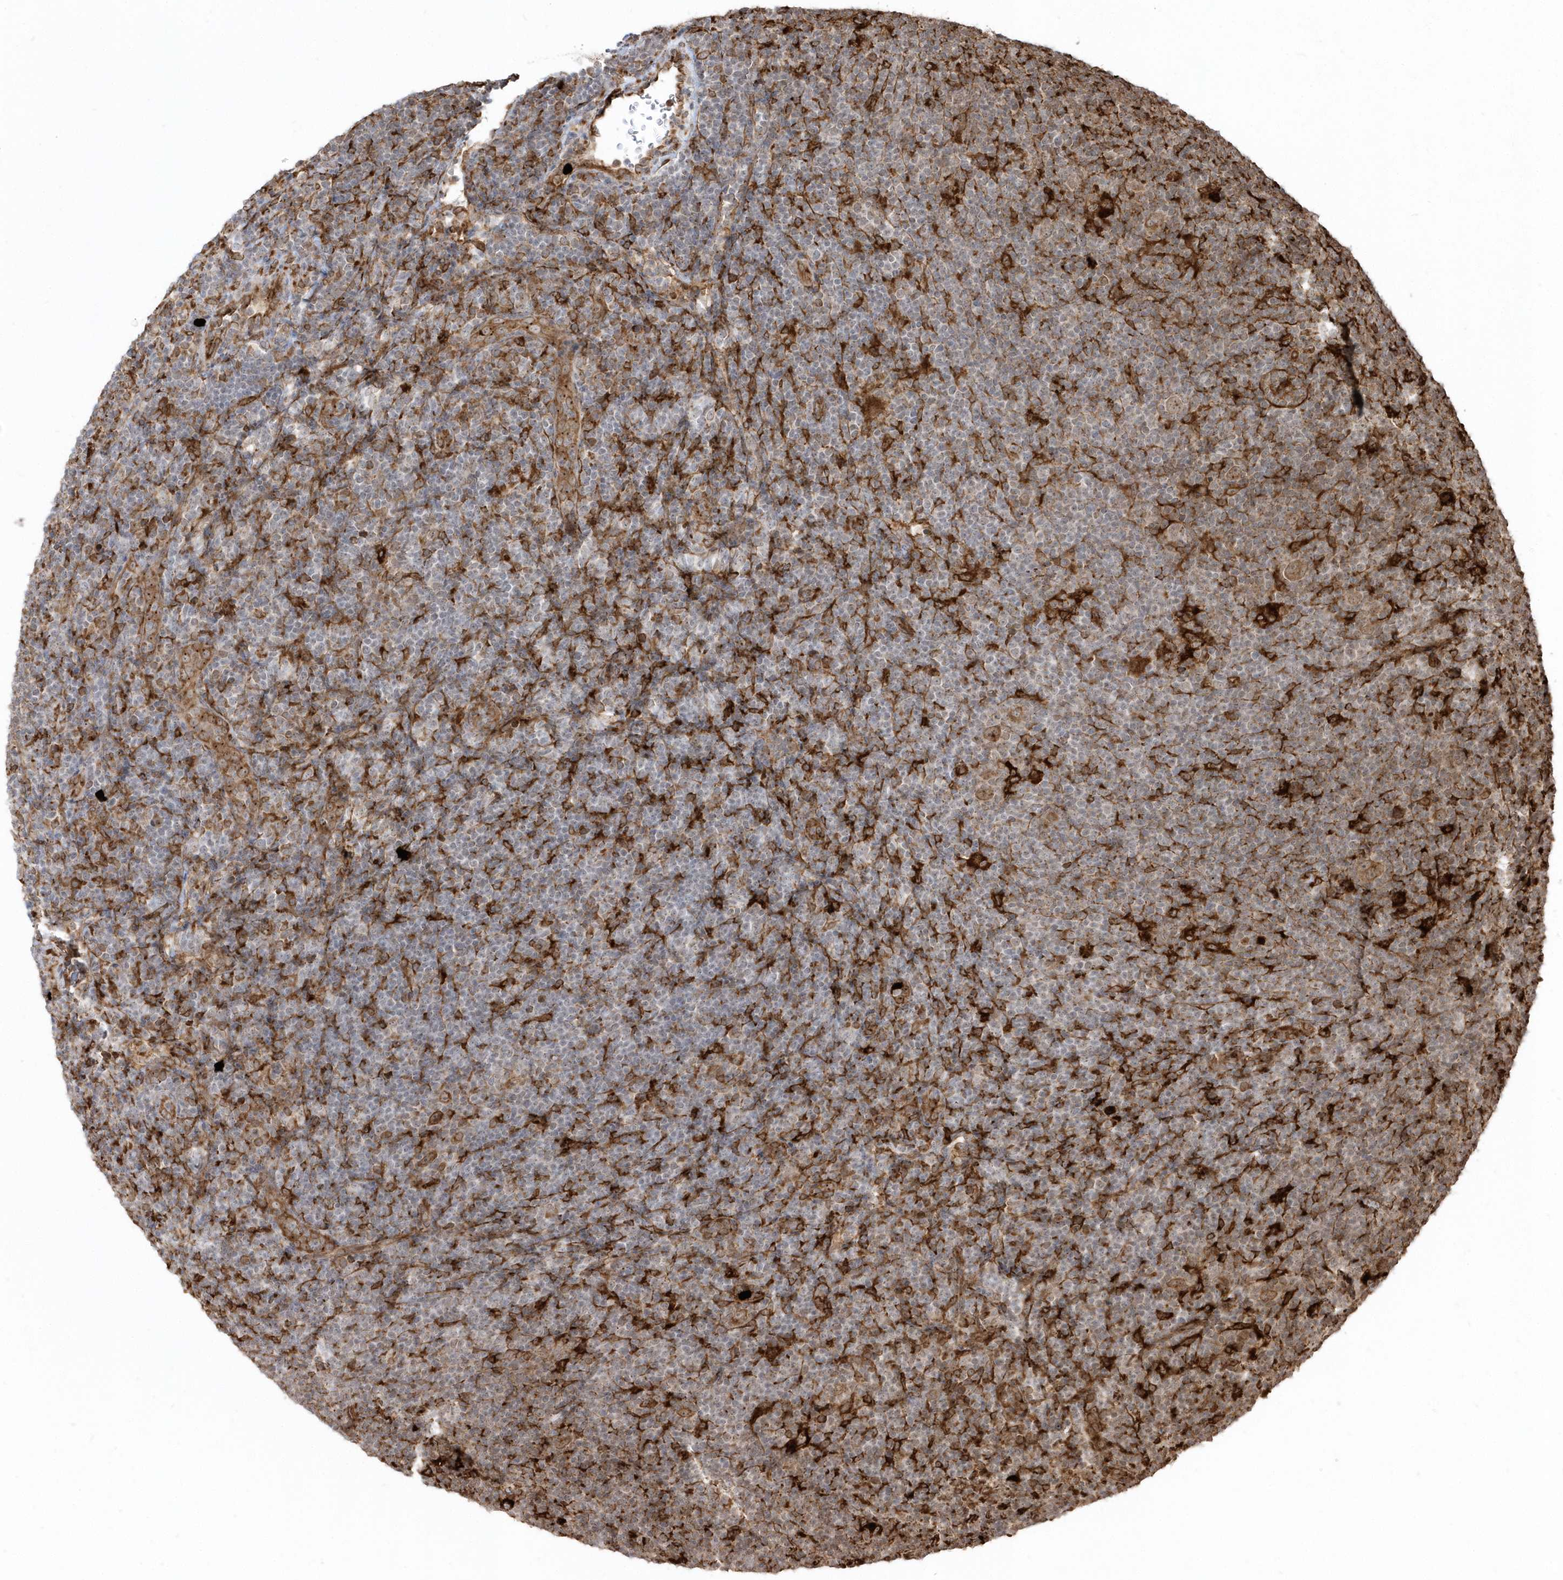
{"staining": {"intensity": "strong", "quantity": ">75%", "location": "cytoplasmic/membranous"}, "tissue": "lymphoma", "cell_type": "Tumor cells", "image_type": "cancer", "snomed": [{"axis": "morphology", "description": "Hodgkin's disease, NOS"}, {"axis": "topography", "description": "Lymph node"}], "caption": "Hodgkin's disease stained with DAB immunohistochemistry exhibits high levels of strong cytoplasmic/membranous staining in approximately >75% of tumor cells. Ihc stains the protein of interest in brown and the nuclei are stained blue.", "gene": "EPC2", "patient": {"sex": "female", "age": 57}}